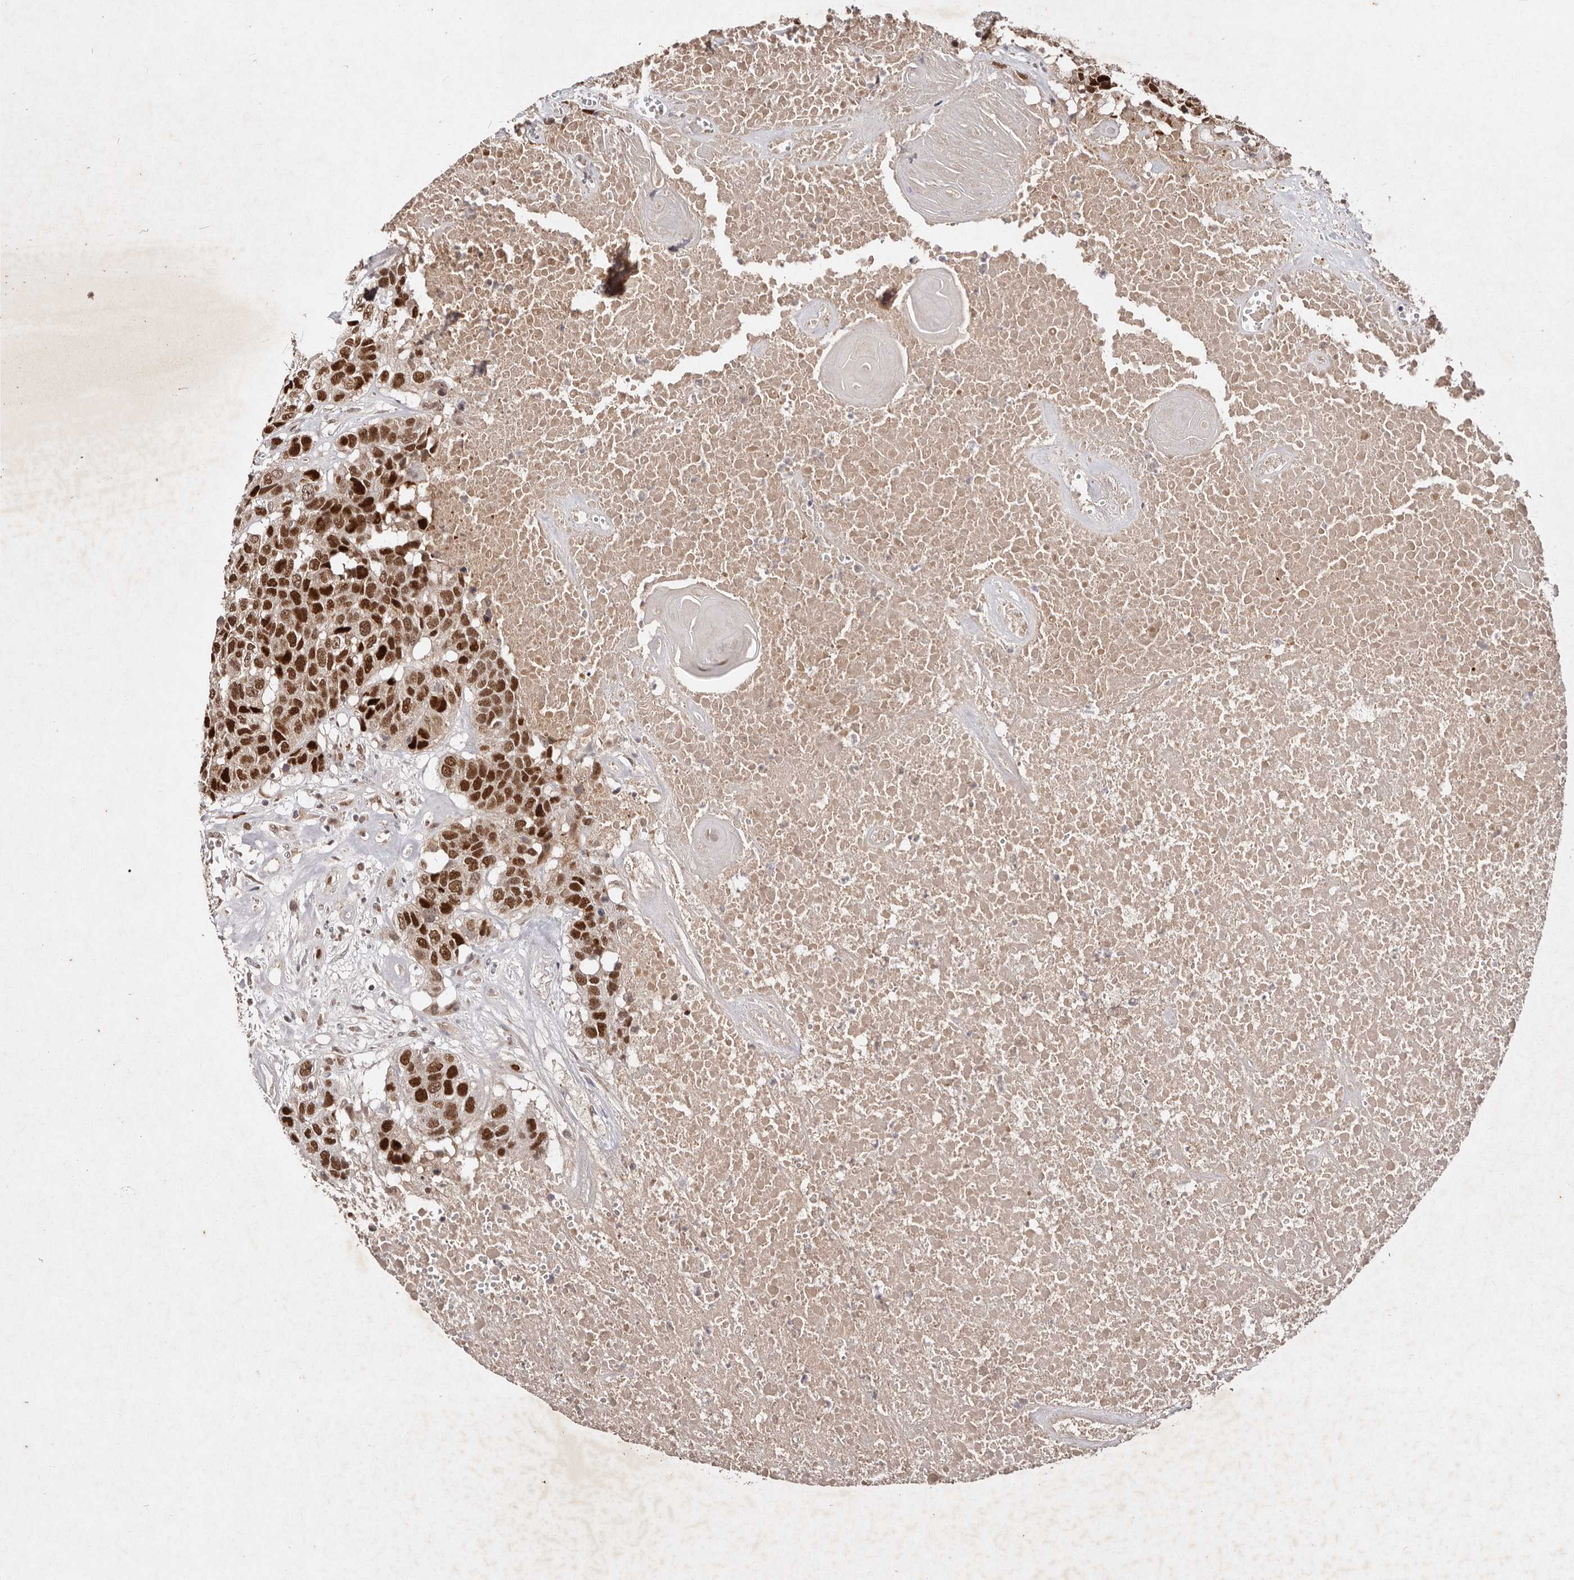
{"staining": {"intensity": "strong", "quantity": ">75%", "location": "nuclear"}, "tissue": "head and neck cancer", "cell_type": "Tumor cells", "image_type": "cancer", "snomed": [{"axis": "morphology", "description": "Squamous cell carcinoma, NOS"}, {"axis": "topography", "description": "Head-Neck"}], "caption": "Protein analysis of head and neck cancer tissue displays strong nuclear staining in about >75% of tumor cells. Nuclei are stained in blue.", "gene": "KLF7", "patient": {"sex": "male", "age": 66}}